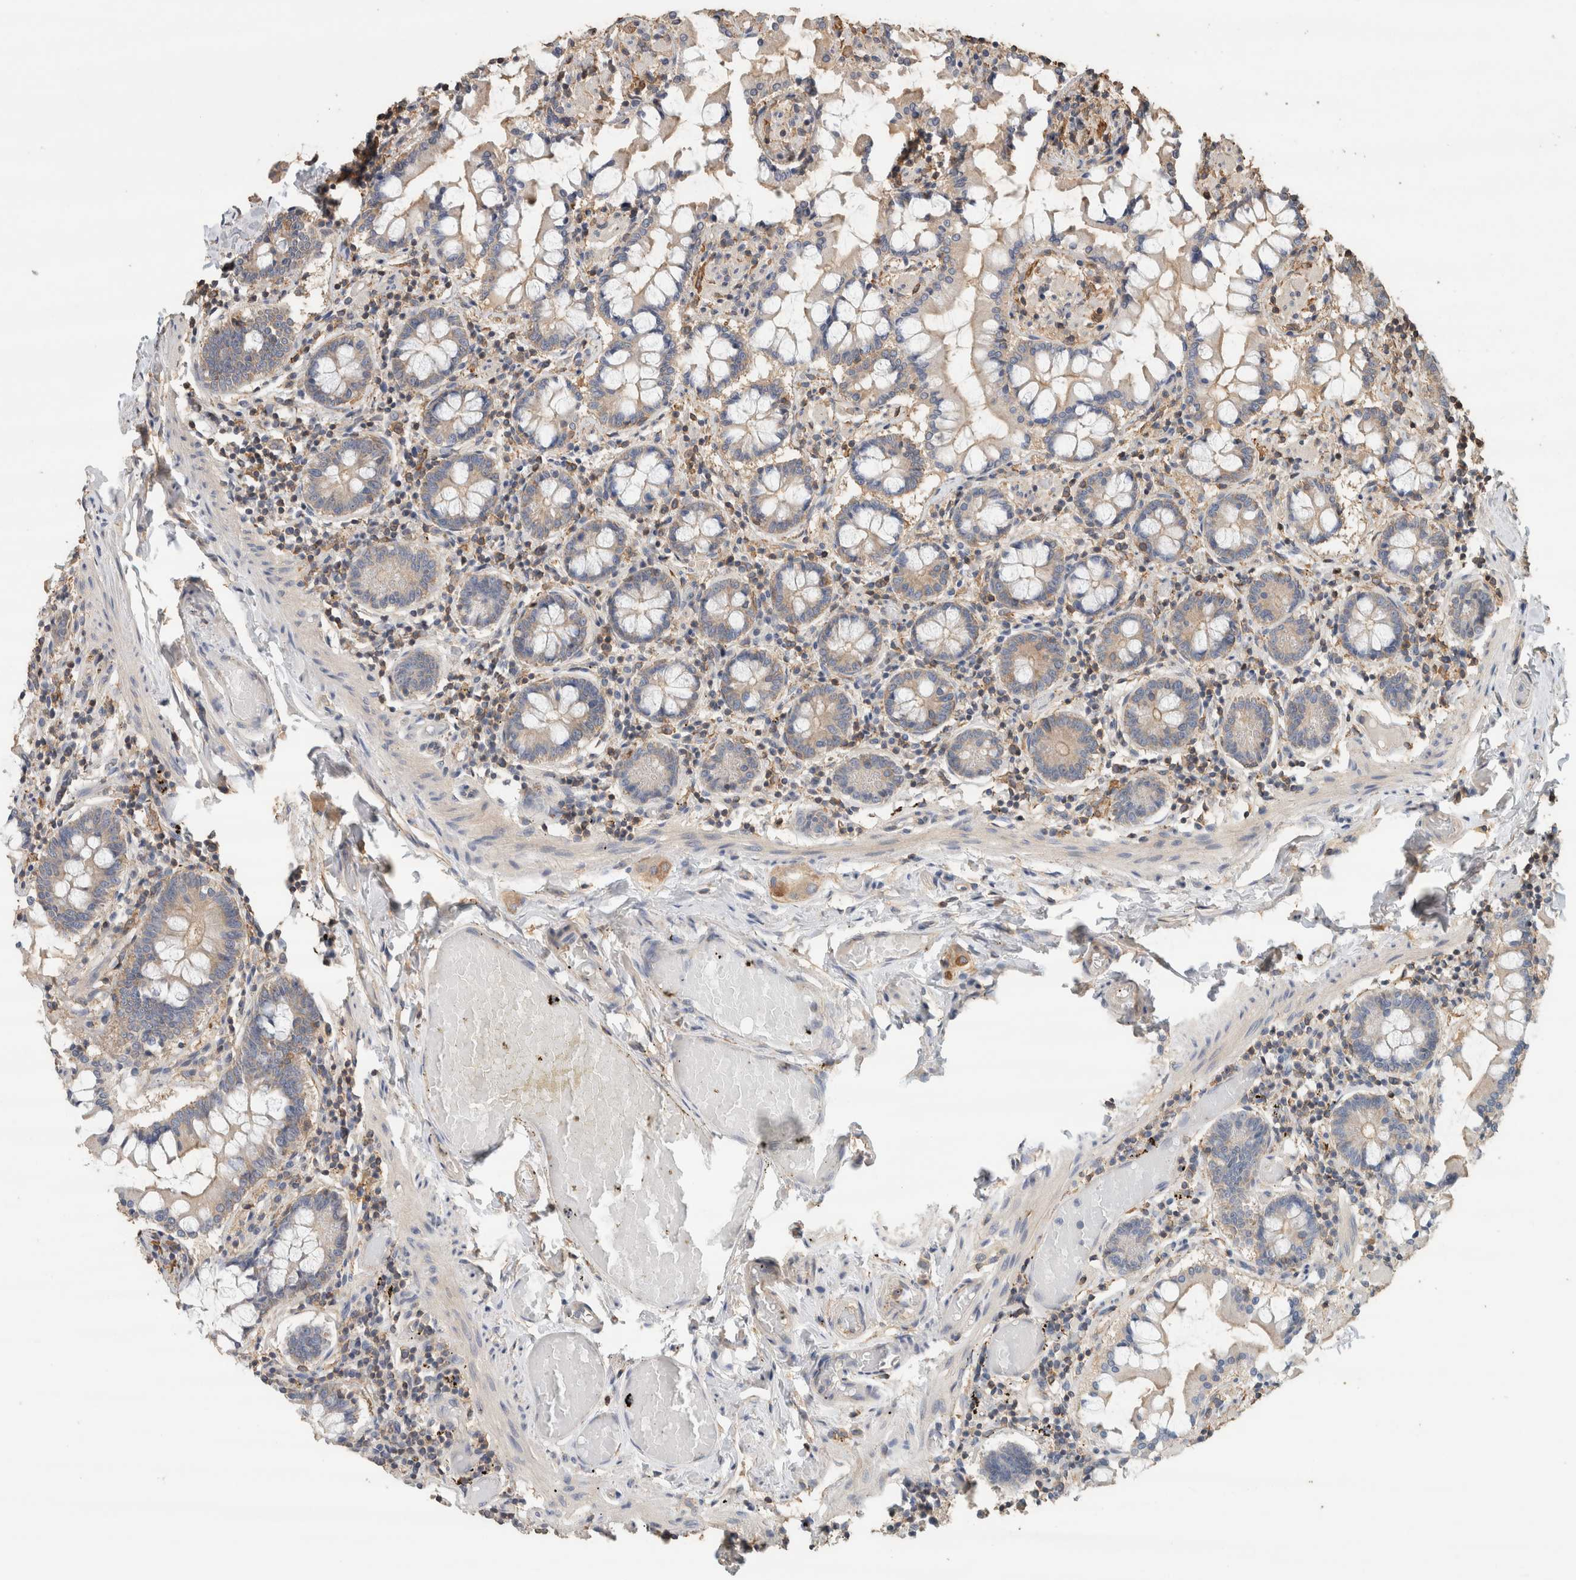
{"staining": {"intensity": "moderate", "quantity": "25%-75%", "location": "cytoplasmic/membranous"}, "tissue": "small intestine", "cell_type": "Glandular cells", "image_type": "normal", "snomed": [{"axis": "morphology", "description": "Normal tissue, NOS"}, {"axis": "topography", "description": "Small intestine"}], "caption": "Small intestine stained with immunohistochemistry (IHC) shows moderate cytoplasmic/membranous staining in approximately 25%-75% of glandular cells.", "gene": "EIF4G3", "patient": {"sex": "male", "age": 41}}